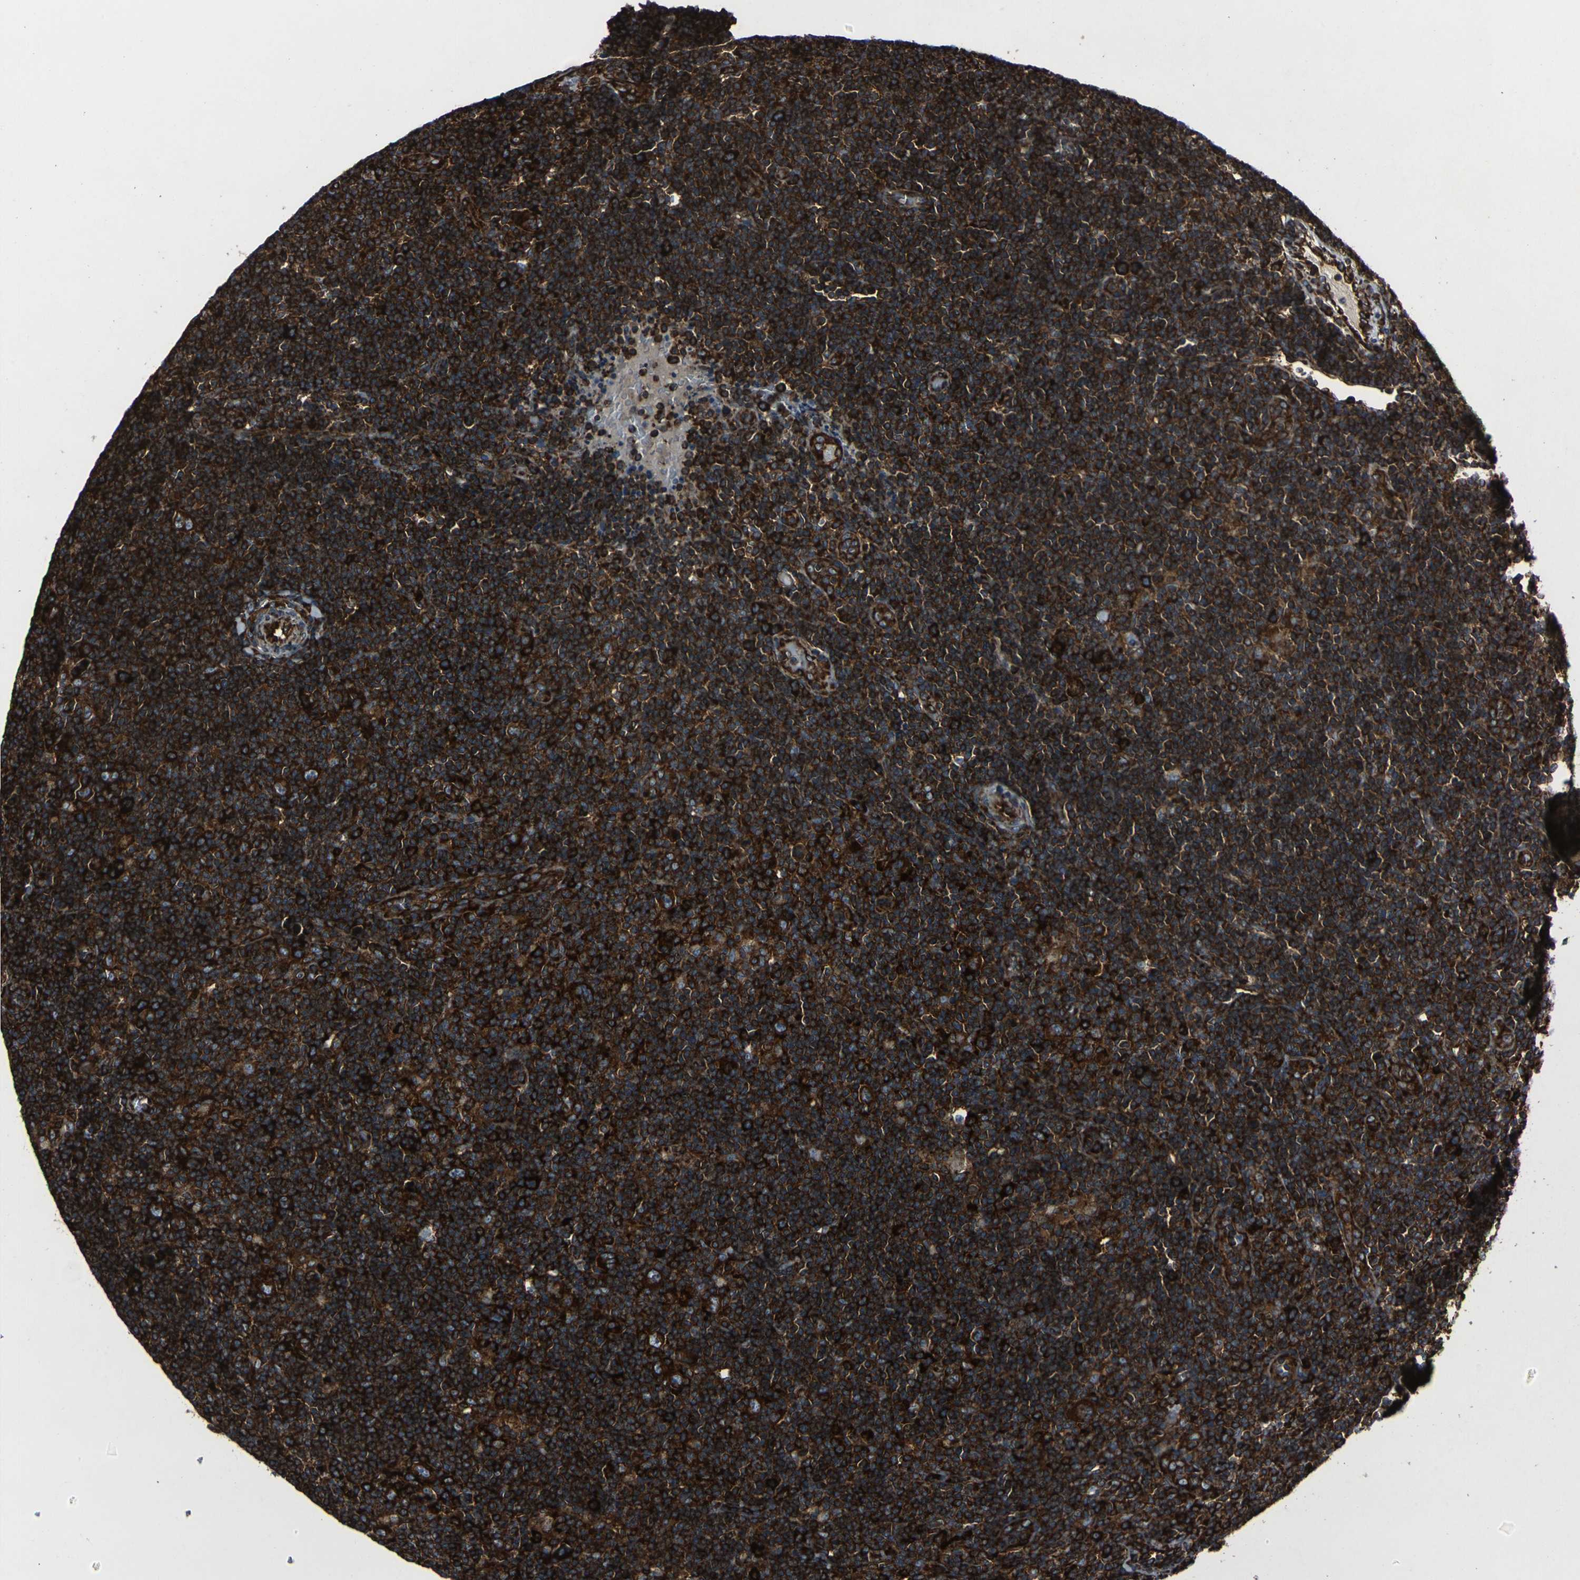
{"staining": {"intensity": "strong", "quantity": ">75%", "location": "cytoplasmic/membranous"}, "tissue": "lymphoma", "cell_type": "Tumor cells", "image_type": "cancer", "snomed": [{"axis": "morphology", "description": "Hodgkin's disease, NOS"}, {"axis": "topography", "description": "Lymph node"}], "caption": "Protein expression analysis of Hodgkin's disease exhibits strong cytoplasmic/membranous staining in about >75% of tumor cells. Using DAB (3,3'-diaminobenzidine) (brown) and hematoxylin (blue) stains, captured at high magnification using brightfield microscopy.", "gene": "MARCHF2", "patient": {"sex": "female", "age": 57}}